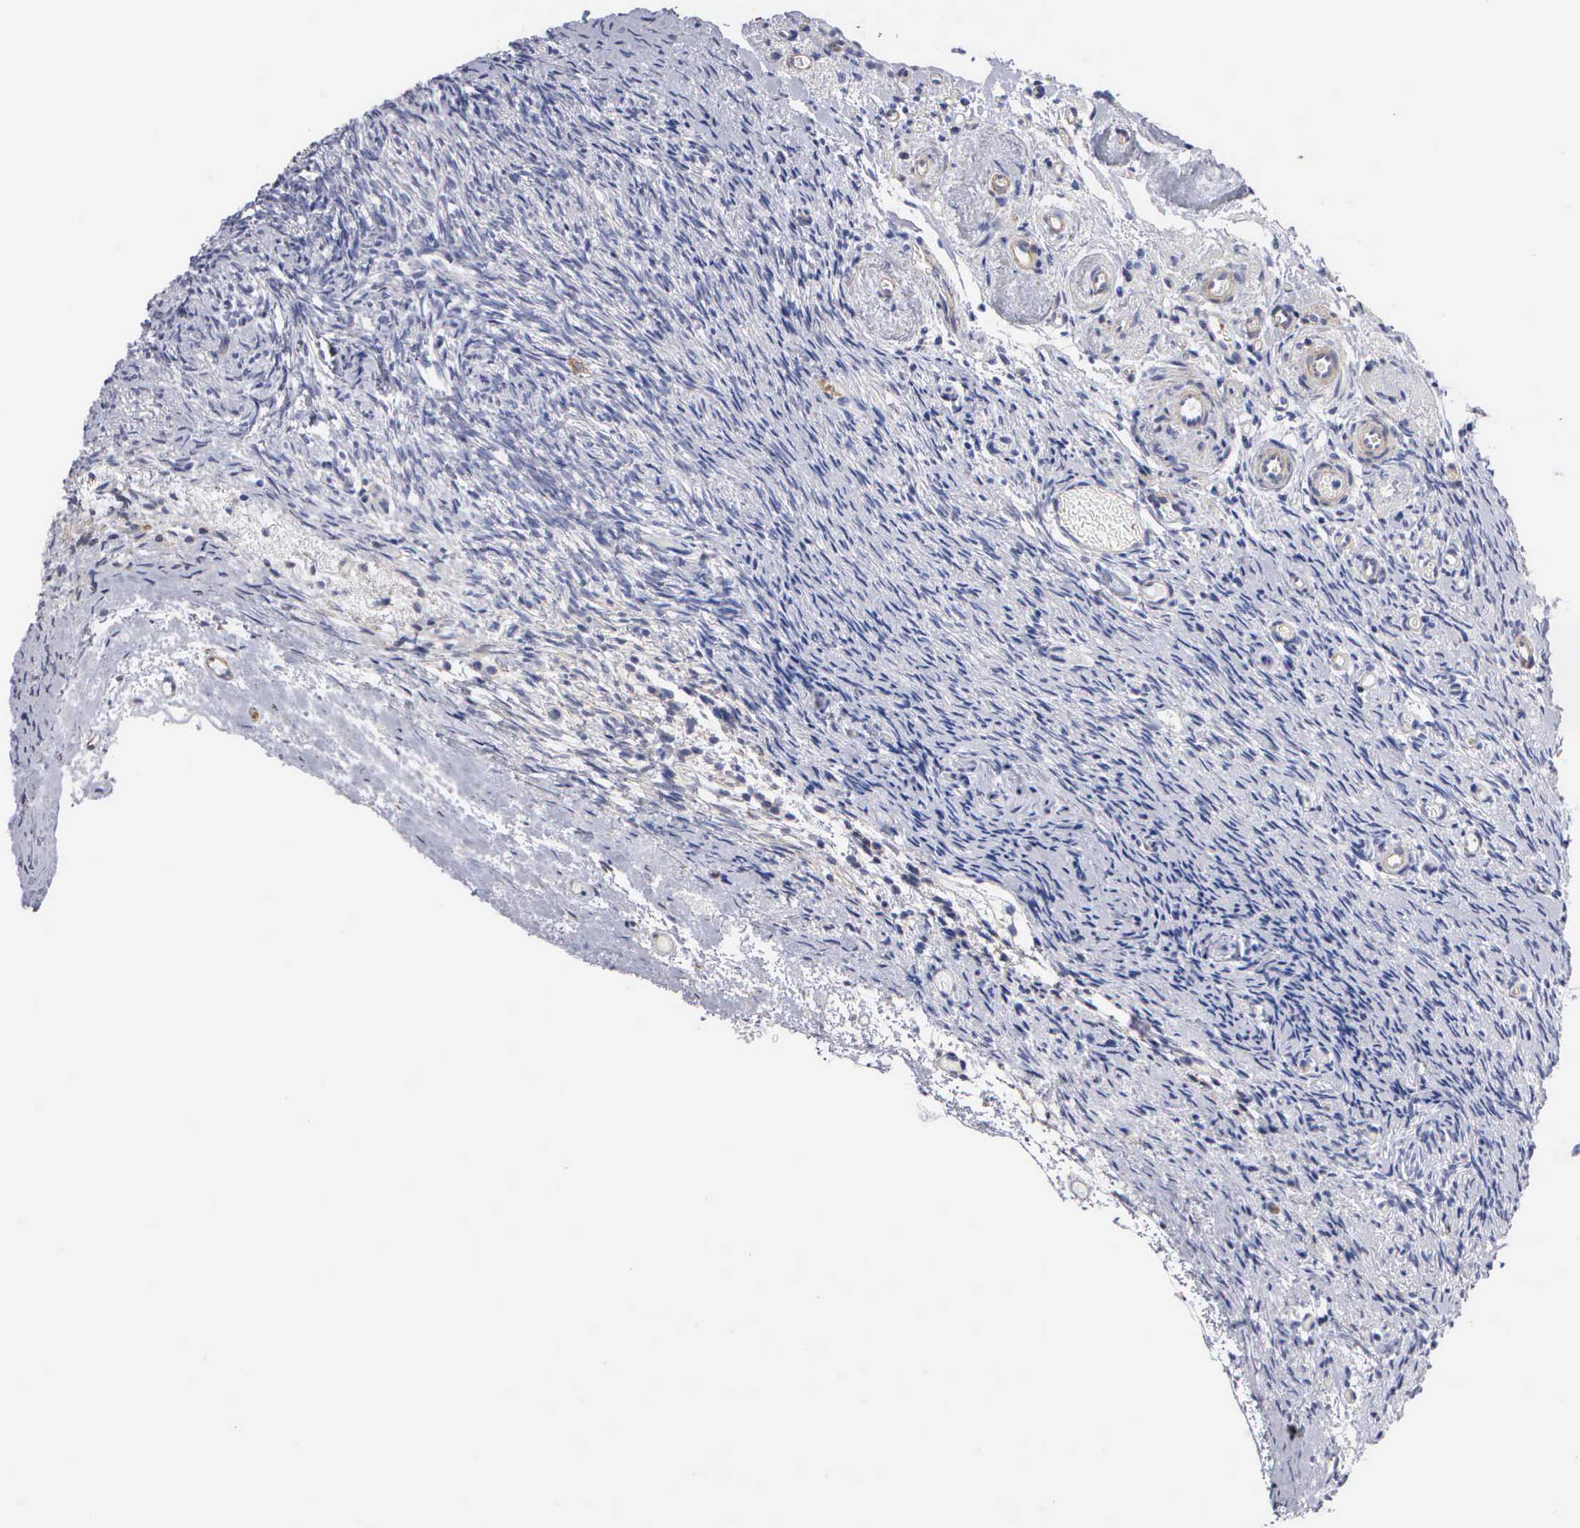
{"staining": {"intensity": "negative", "quantity": "none", "location": "none"}, "tissue": "ovary", "cell_type": "Ovarian stroma cells", "image_type": "normal", "snomed": [{"axis": "morphology", "description": "Normal tissue, NOS"}, {"axis": "topography", "description": "Ovary"}], "caption": "A micrograph of ovary stained for a protein demonstrates no brown staining in ovarian stroma cells.", "gene": "ELFN2", "patient": {"sex": "female", "age": 78}}